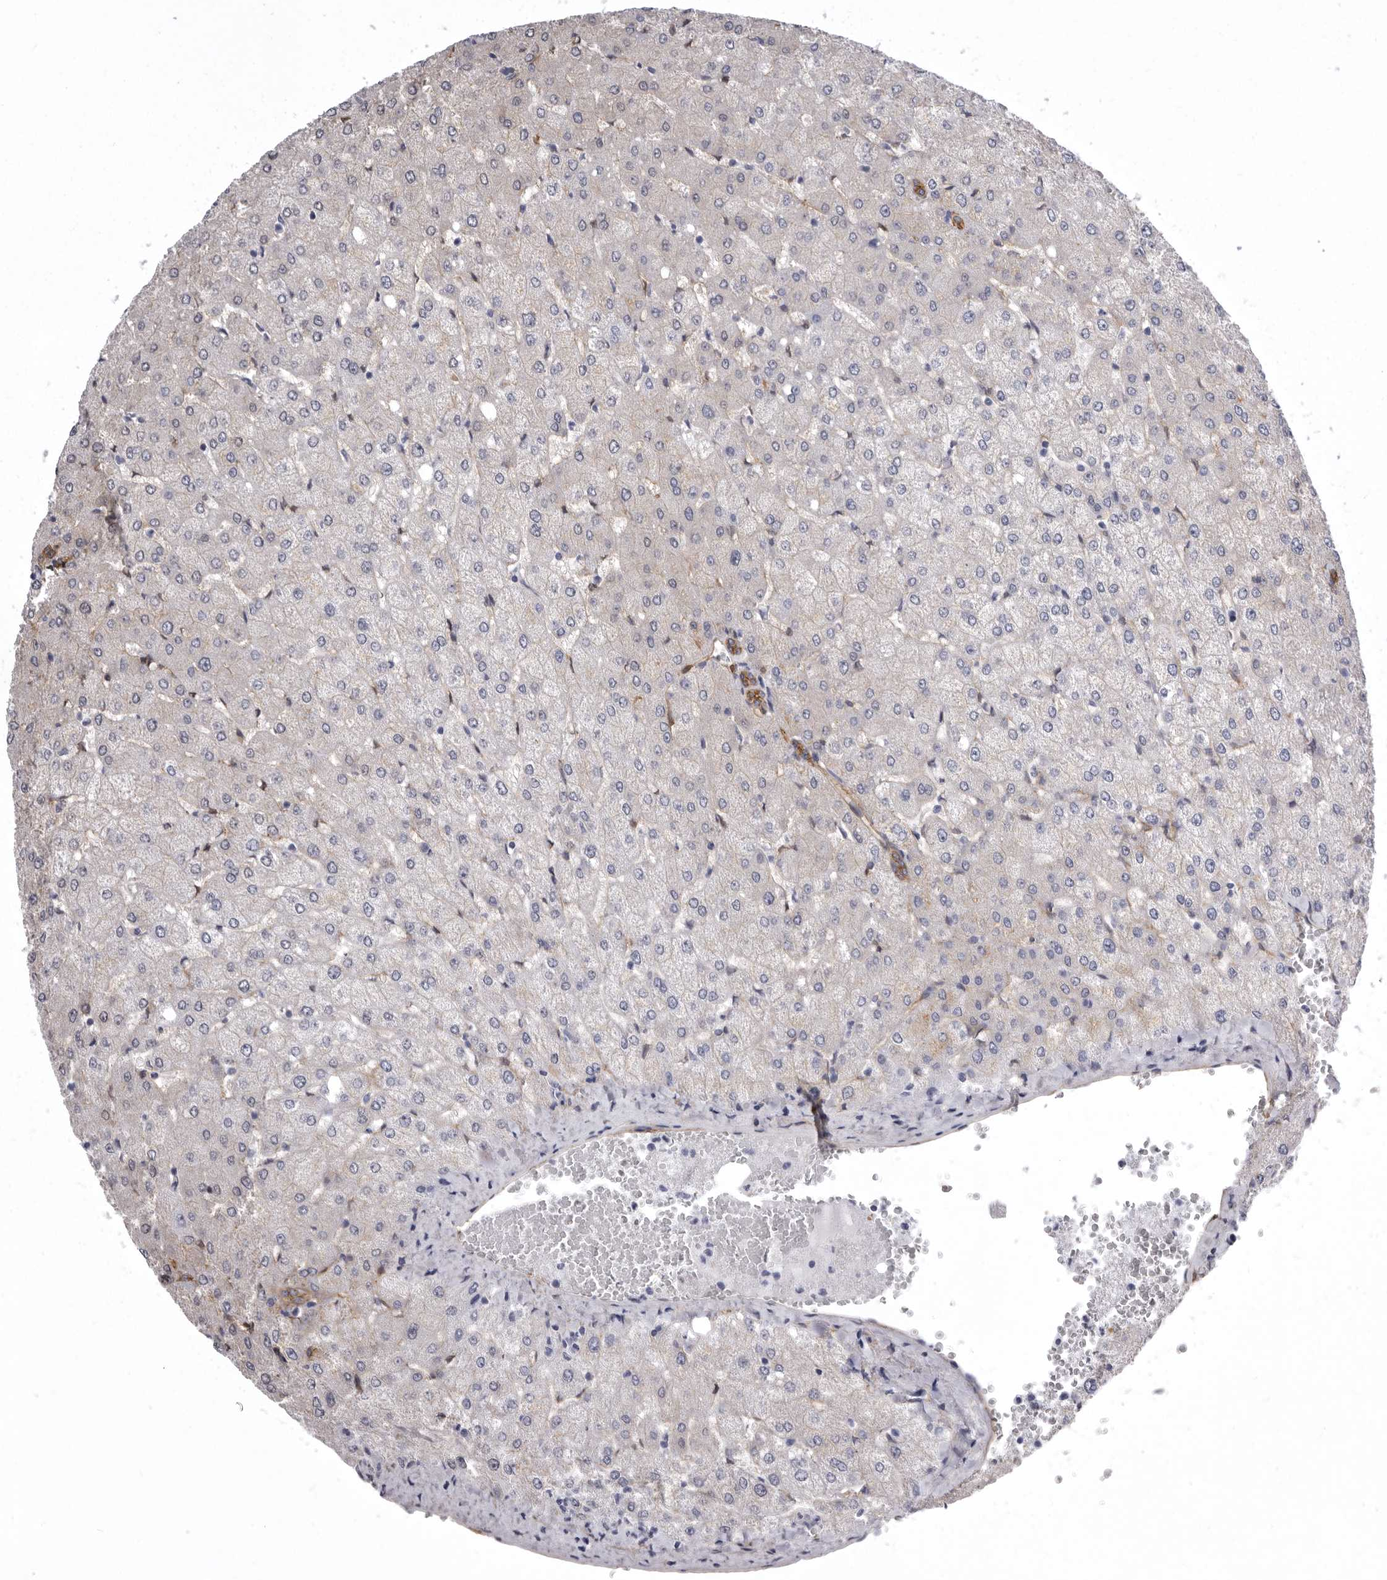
{"staining": {"intensity": "moderate", "quantity": ">75%", "location": "cytoplasmic/membranous"}, "tissue": "liver", "cell_type": "Cholangiocytes", "image_type": "normal", "snomed": [{"axis": "morphology", "description": "Normal tissue, NOS"}, {"axis": "topography", "description": "Liver"}], "caption": "Moderate cytoplasmic/membranous staining for a protein is appreciated in about >75% of cholangiocytes of normal liver using immunohistochemistry.", "gene": "ENAH", "patient": {"sex": "female", "age": 54}}